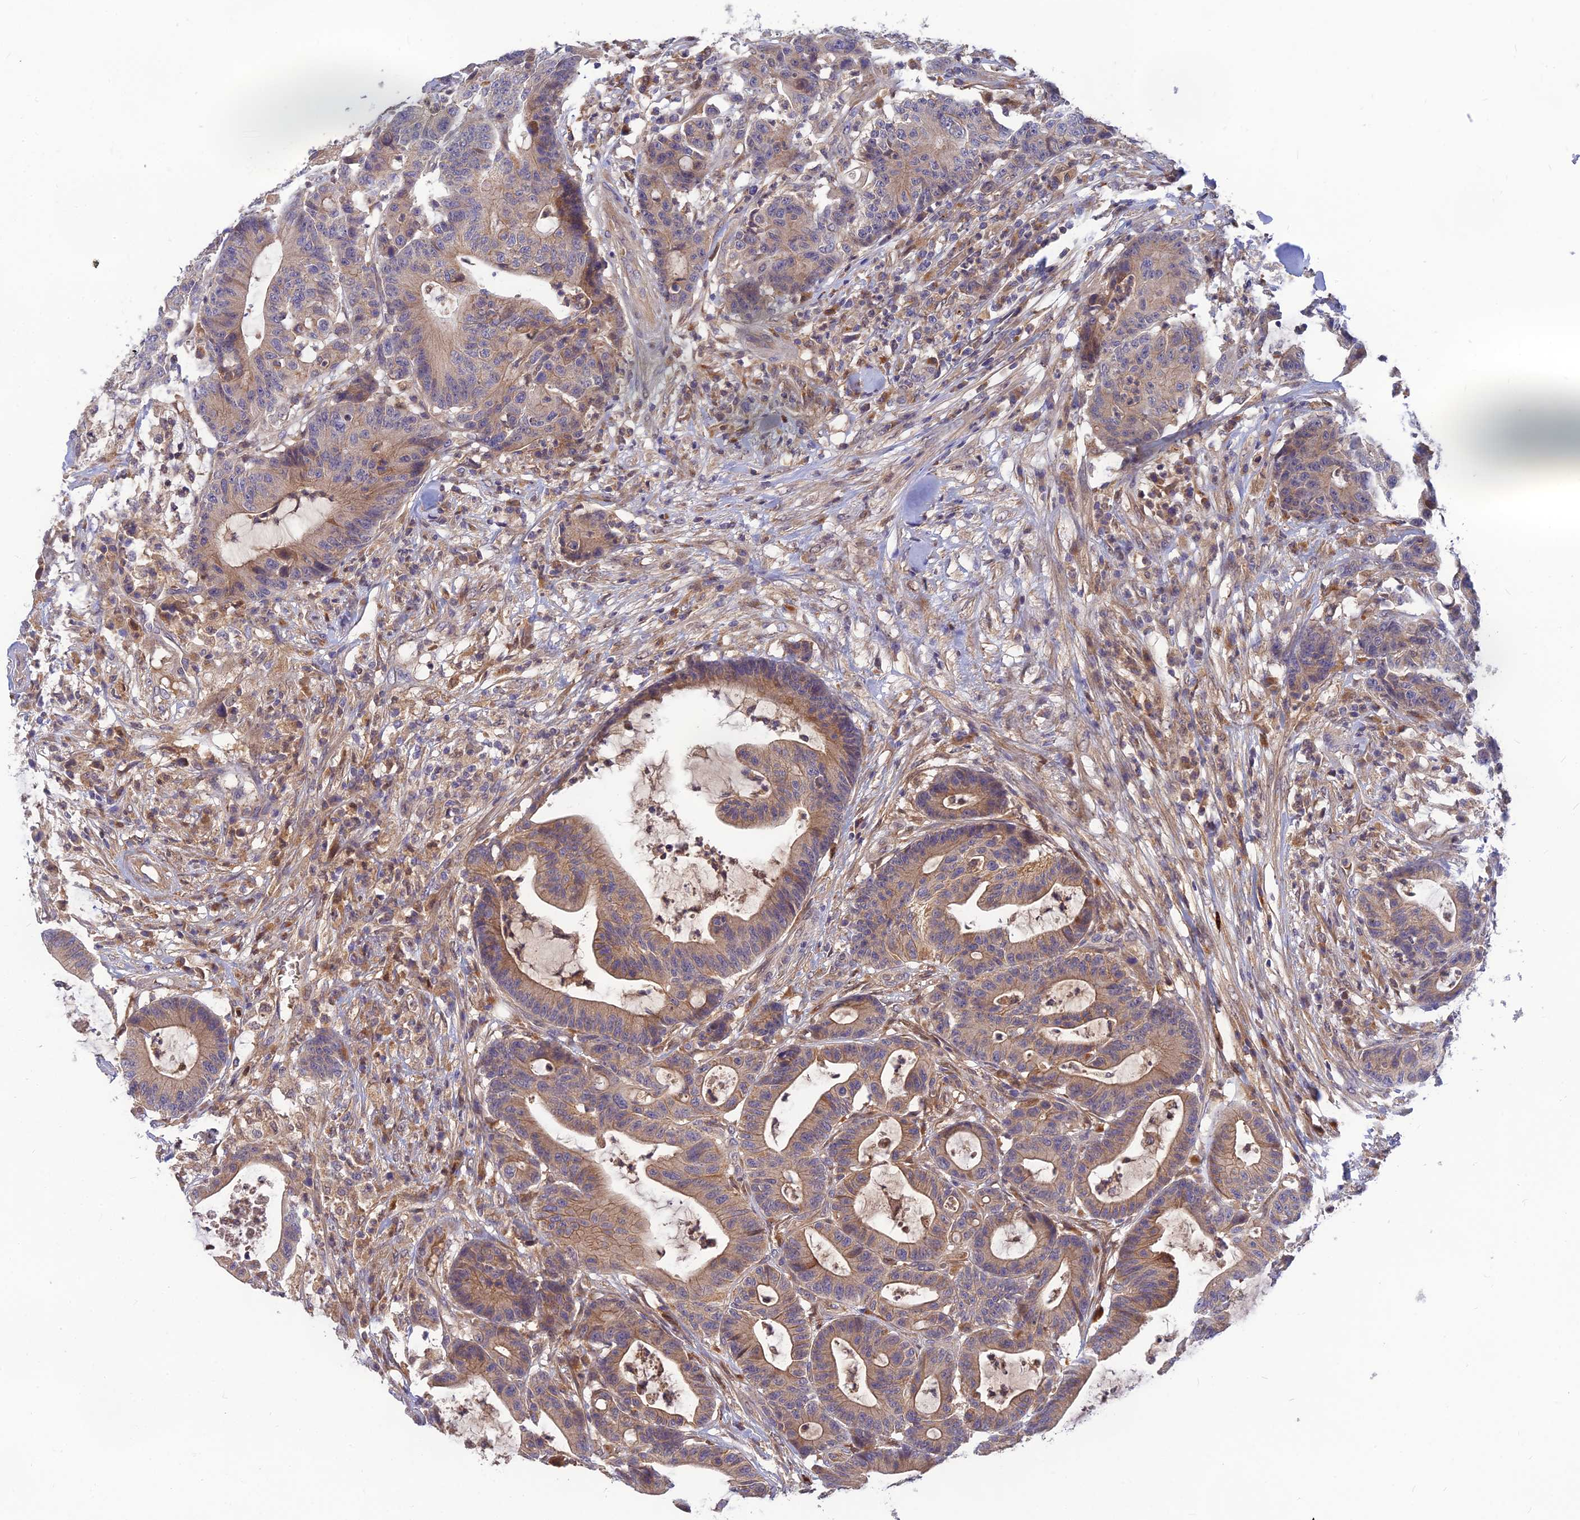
{"staining": {"intensity": "moderate", "quantity": "25%-75%", "location": "cytoplasmic/membranous"}, "tissue": "colorectal cancer", "cell_type": "Tumor cells", "image_type": "cancer", "snomed": [{"axis": "morphology", "description": "Adenocarcinoma, NOS"}, {"axis": "topography", "description": "Colon"}], "caption": "DAB immunohistochemical staining of human colorectal cancer (adenocarcinoma) shows moderate cytoplasmic/membranous protein staining in about 25%-75% of tumor cells.", "gene": "FAM151B", "patient": {"sex": "female", "age": 84}}